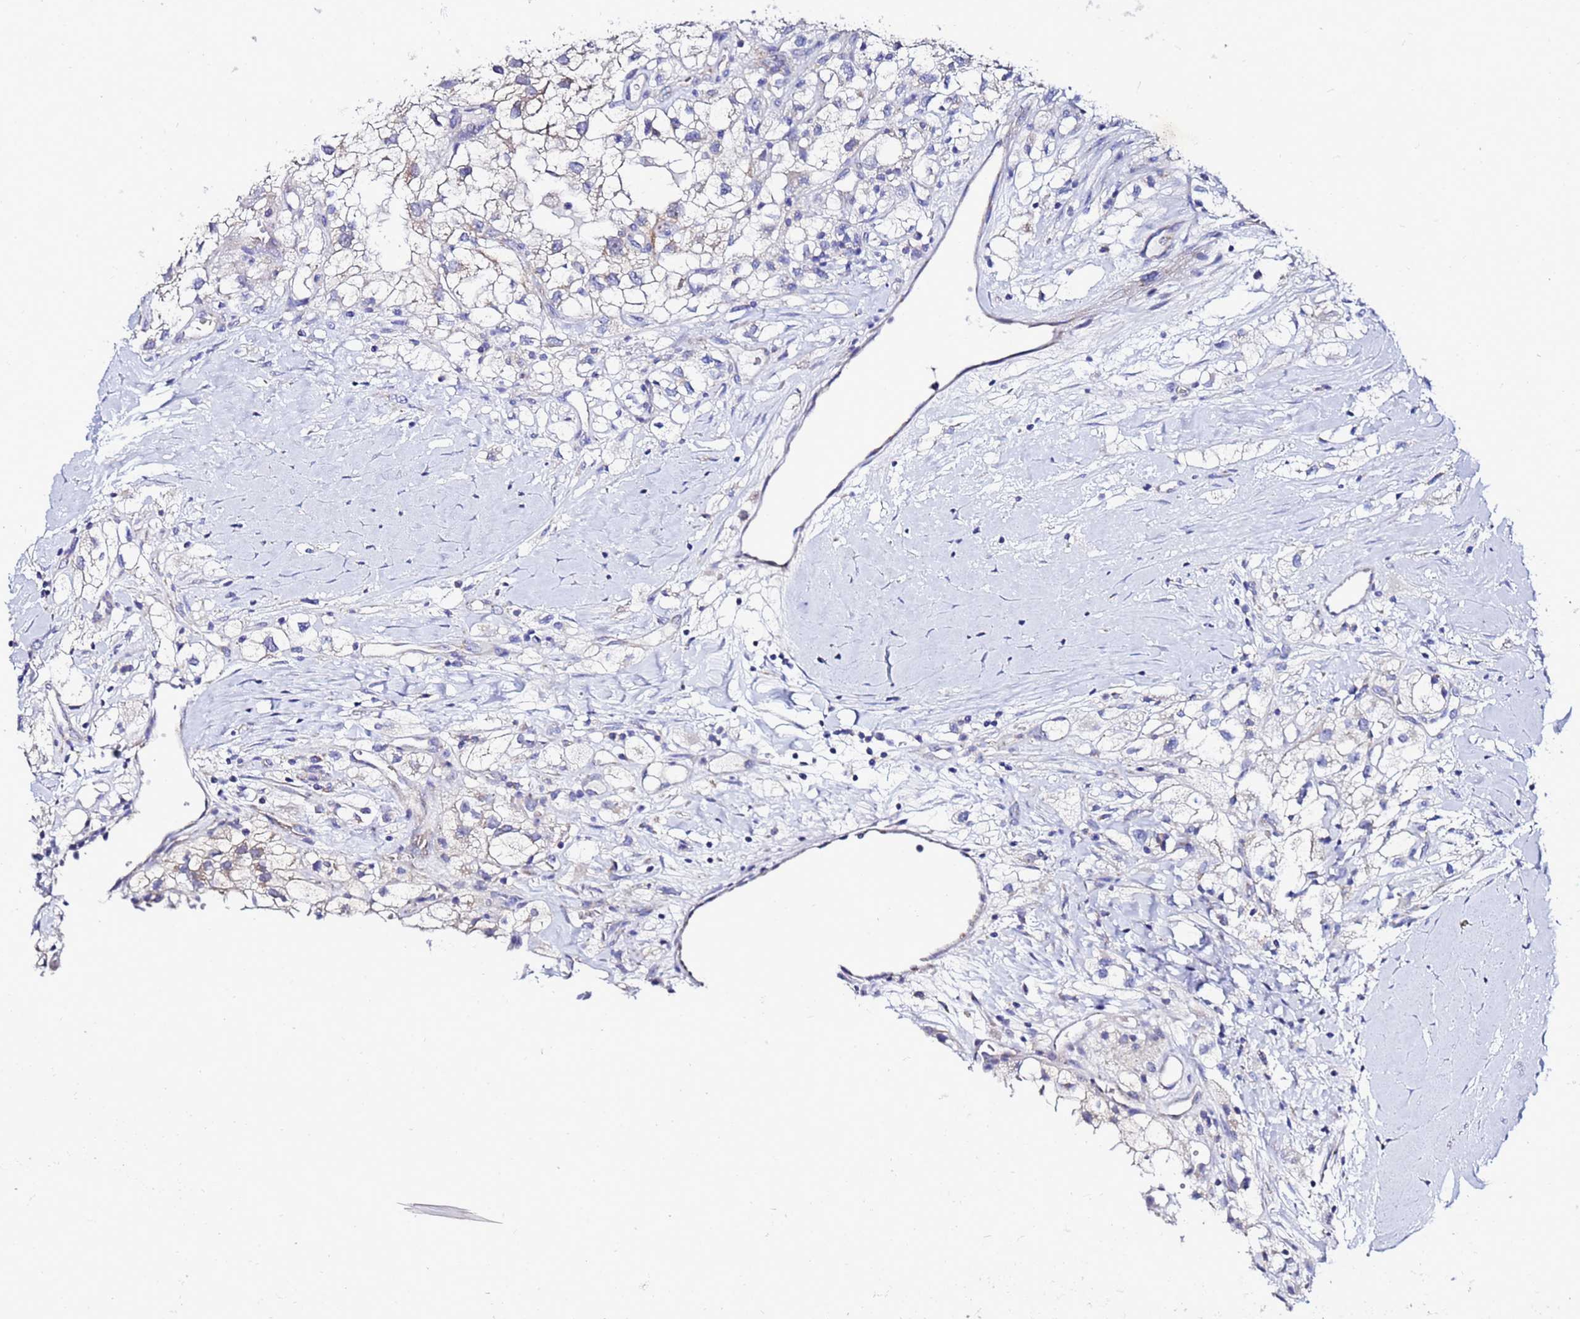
{"staining": {"intensity": "negative", "quantity": "none", "location": "none"}, "tissue": "renal cancer", "cell_type": "Tumor cells", "image_type": "cancer", "snomed": [{"axis": "morphology", "description": "Adenocarcinoma, NOS"}, {"axis": "topography", "description": "Kidney"}], "caption": "There is no significant expression in tumor cells of adenocarcinoma (renal).", "gene": "FAHD2A", "patient": {"sex": "male", "age": 59}}